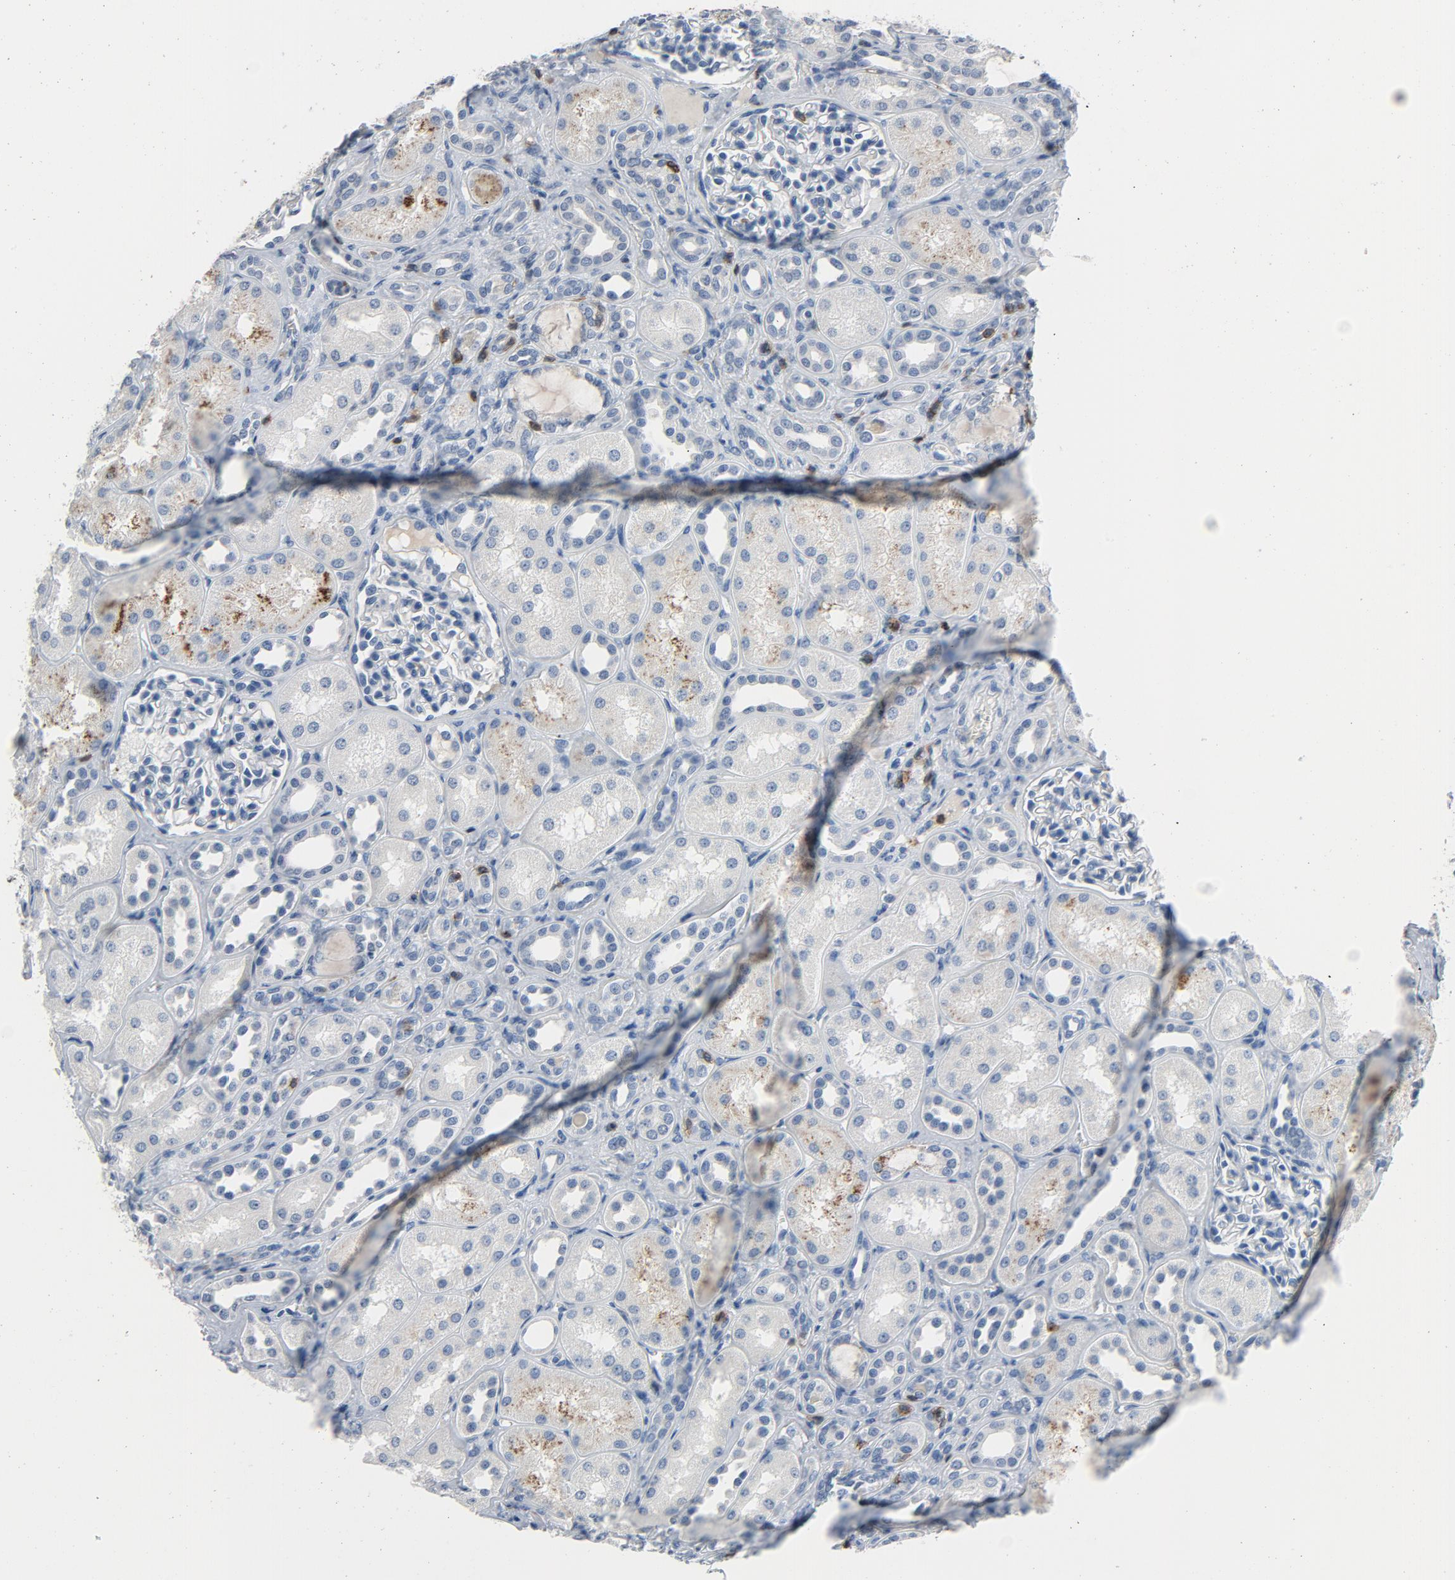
{"staining": {"intensity": "negative", "quantity": "none", "location": "none"}, "tissue": "kidney", "cell_type": "Cells in glomeruli", "image_type": "normal", "snomed": [{"axis": "morphology", "description": "Normal tissue, NOS"}, {"axis": "topography", "description": "Kidney"}], "caption": "This micrograph is of unremarkable kidney stained with immunohistochemistry (IHC) to label a protein in brown with the nuclei are counter-stained blue. There is no positivity in cells in glomeruli. (Stains: DAB immunohistochemistry (IHC) with hematoxylin counter stain, Microscopy: brightfield microscopy at high magnification).", "gene": "LCK", "patient": {"sex": "male", "age": 7}}